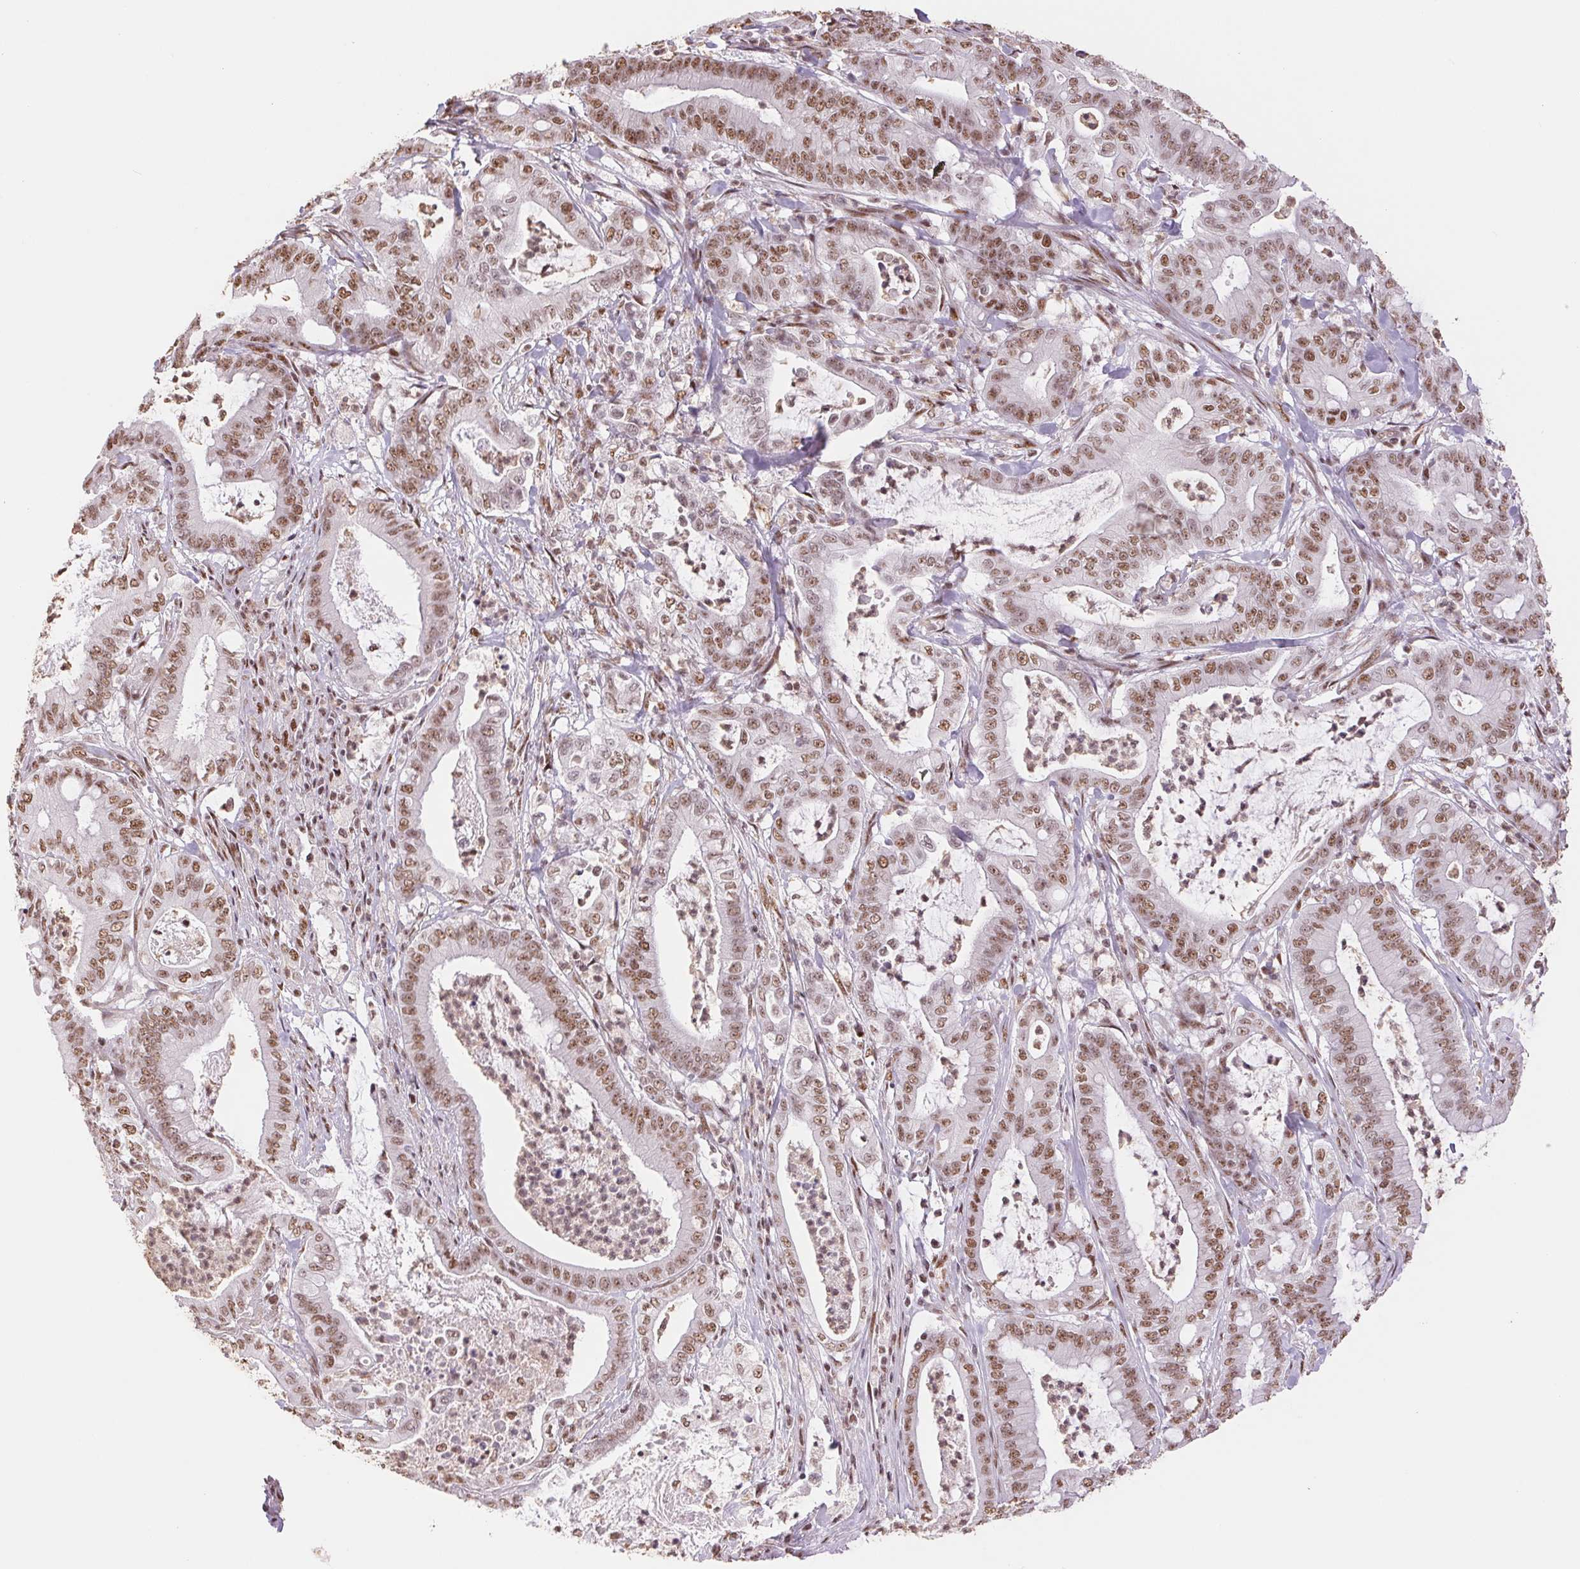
{"staining": {"intensity": "moderate", "quantity": ">75%", "location": "nuclear"}, "tissue": "pancreatic cancer", "cell_type": "Tumor cells", "image_type": "cancer", "snomed": [{"axis": "morphology", "description": "Adenocarcinoma, NOS"}, {"axis": "topography", "description": "Pancreas"}], "caption": "Moderate nuclear protein staining is identified in about >75% of tumor cells in adenocarcinoma (pancreatic).", "gene": "SREK1", "patient": {"sex": "male", "age": 71}}